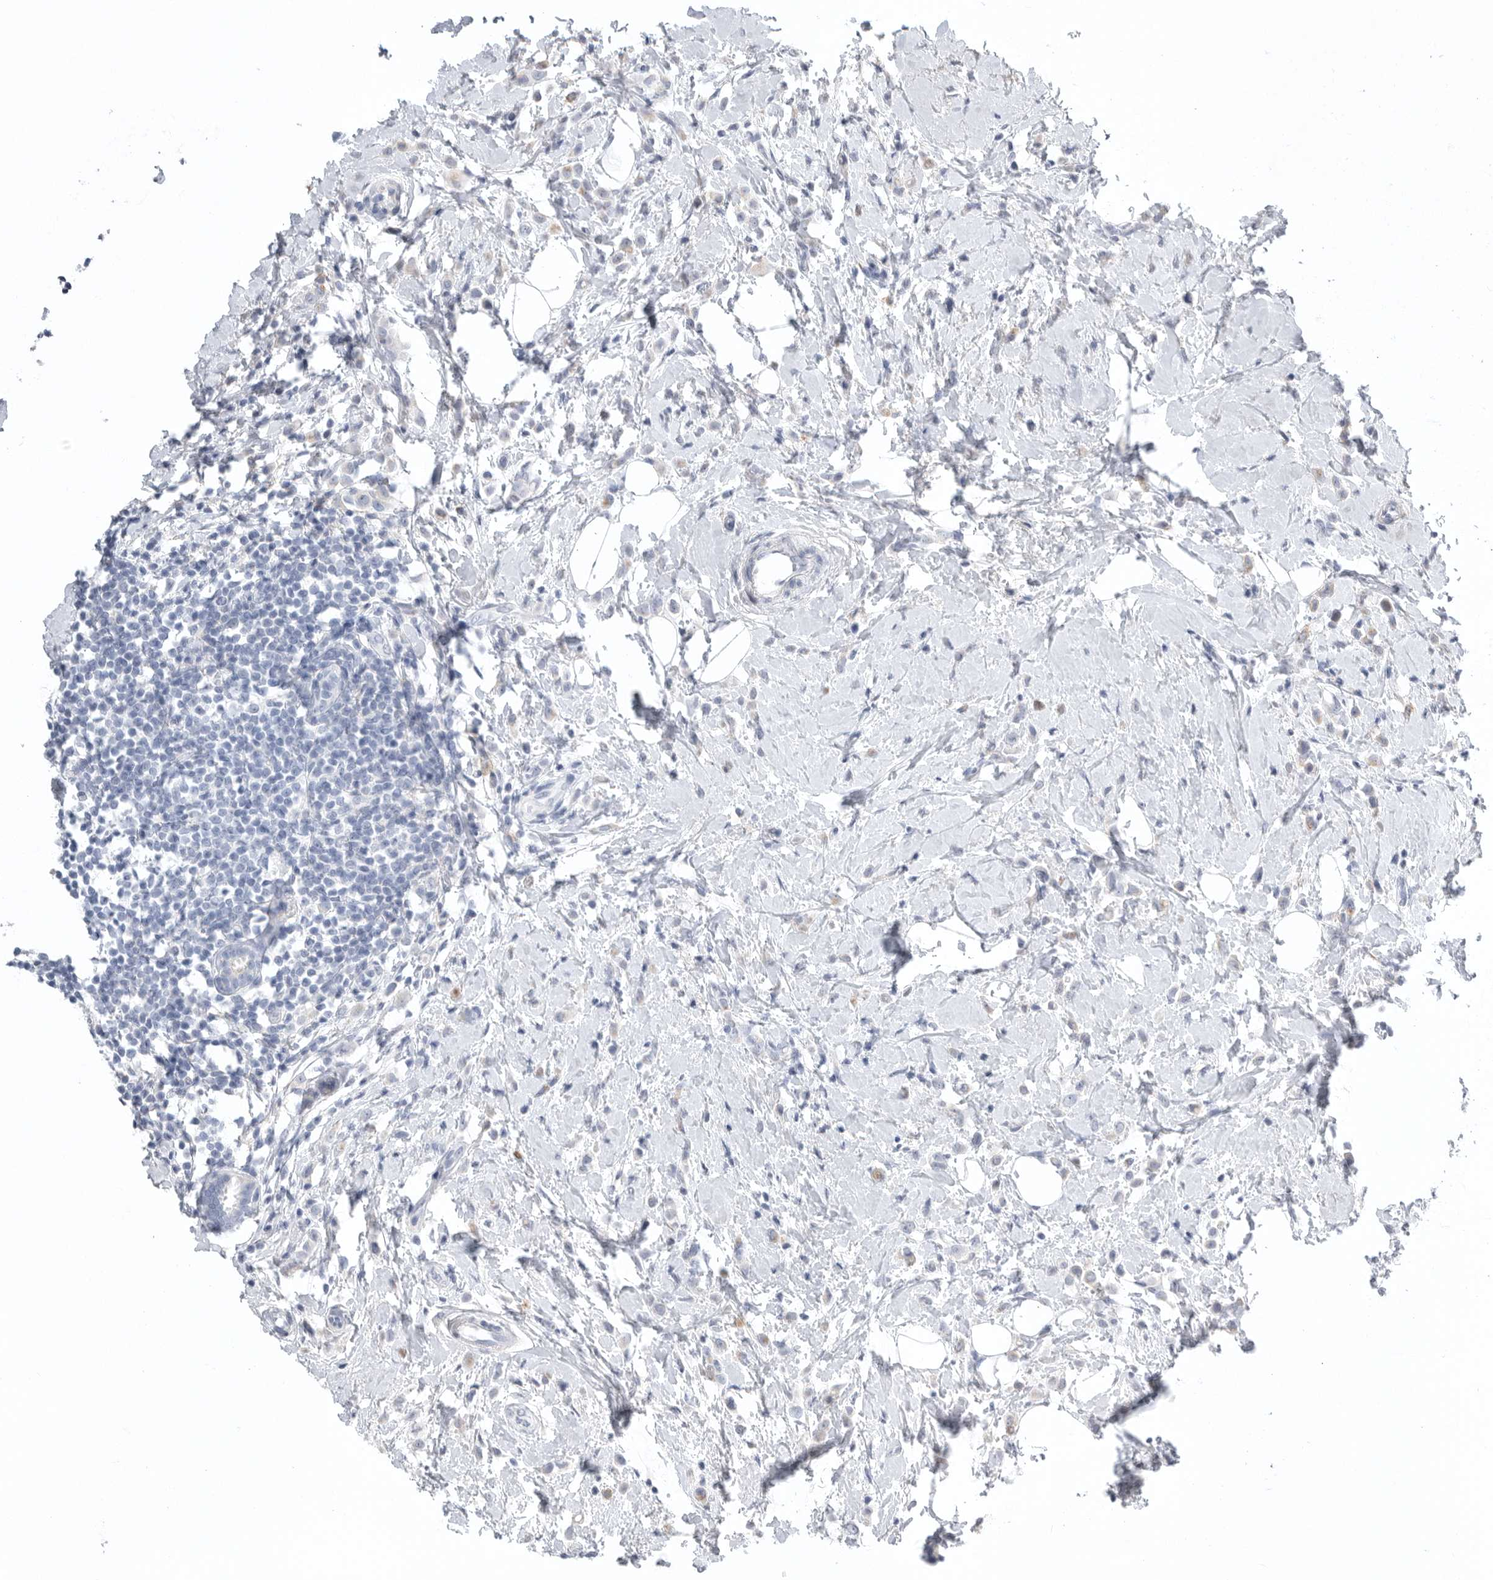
{"staining": {"intensity": "weak", "quantity": "<25%", "location": "cytoplasmic/membranous"}, "tissue": "breast cancer", "cell_type": "Tumor cells", "image_type": "cancer", "snomed": [{"axis": "morphology", "description": "Lobular carcinoma"}, {"axis": "topography", "description": "Breast"}], "caption": "High magnification brightfield microscopy of breast cancer (lobular carcinoma) stained with DAB (brown) and counterstained with hematoxylin (blue): tumor cells show no significant expression.", "gene": "TIMP1", "patient": {"sex": "female", "age": 47}}